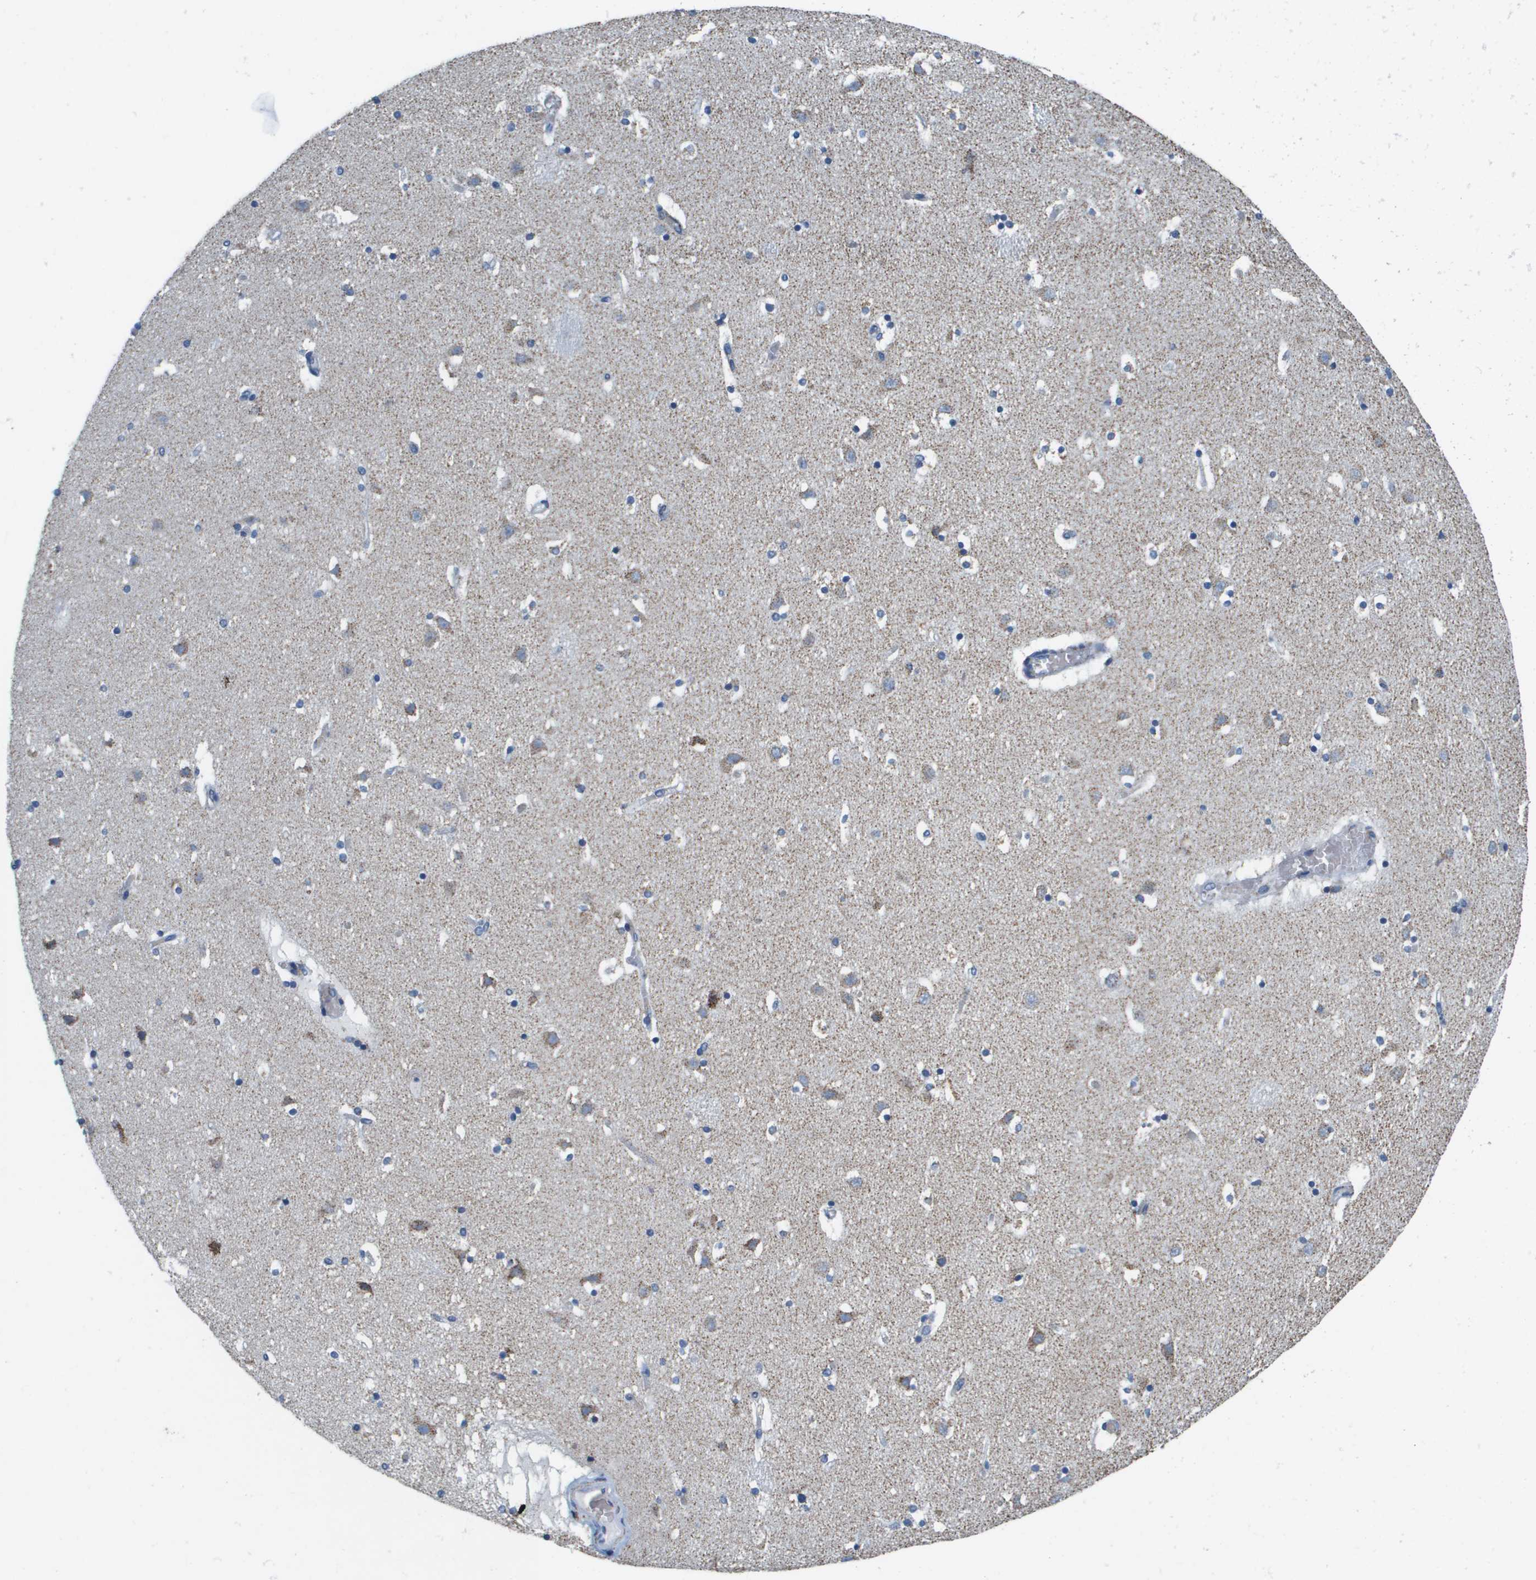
{"staining": {"intensity": "negative", "quantity": "none", "location": "none"}, "tissue": "caudate", "cell_type": "Glial cells", "image_type": "normal", "snomed": [{"axis": "morphology", "description": "Normal tissue, NOS"}, {"axis": "topography", "description": "Lateral ventricle wall"}], "caption": "IHC of normal human caudate demonstrates no staining in glial cells. (DAB immunohistochemistry, high magnification).", "gene": "ATP5F1B", "patient": {"sex": "male", "age": 45}}